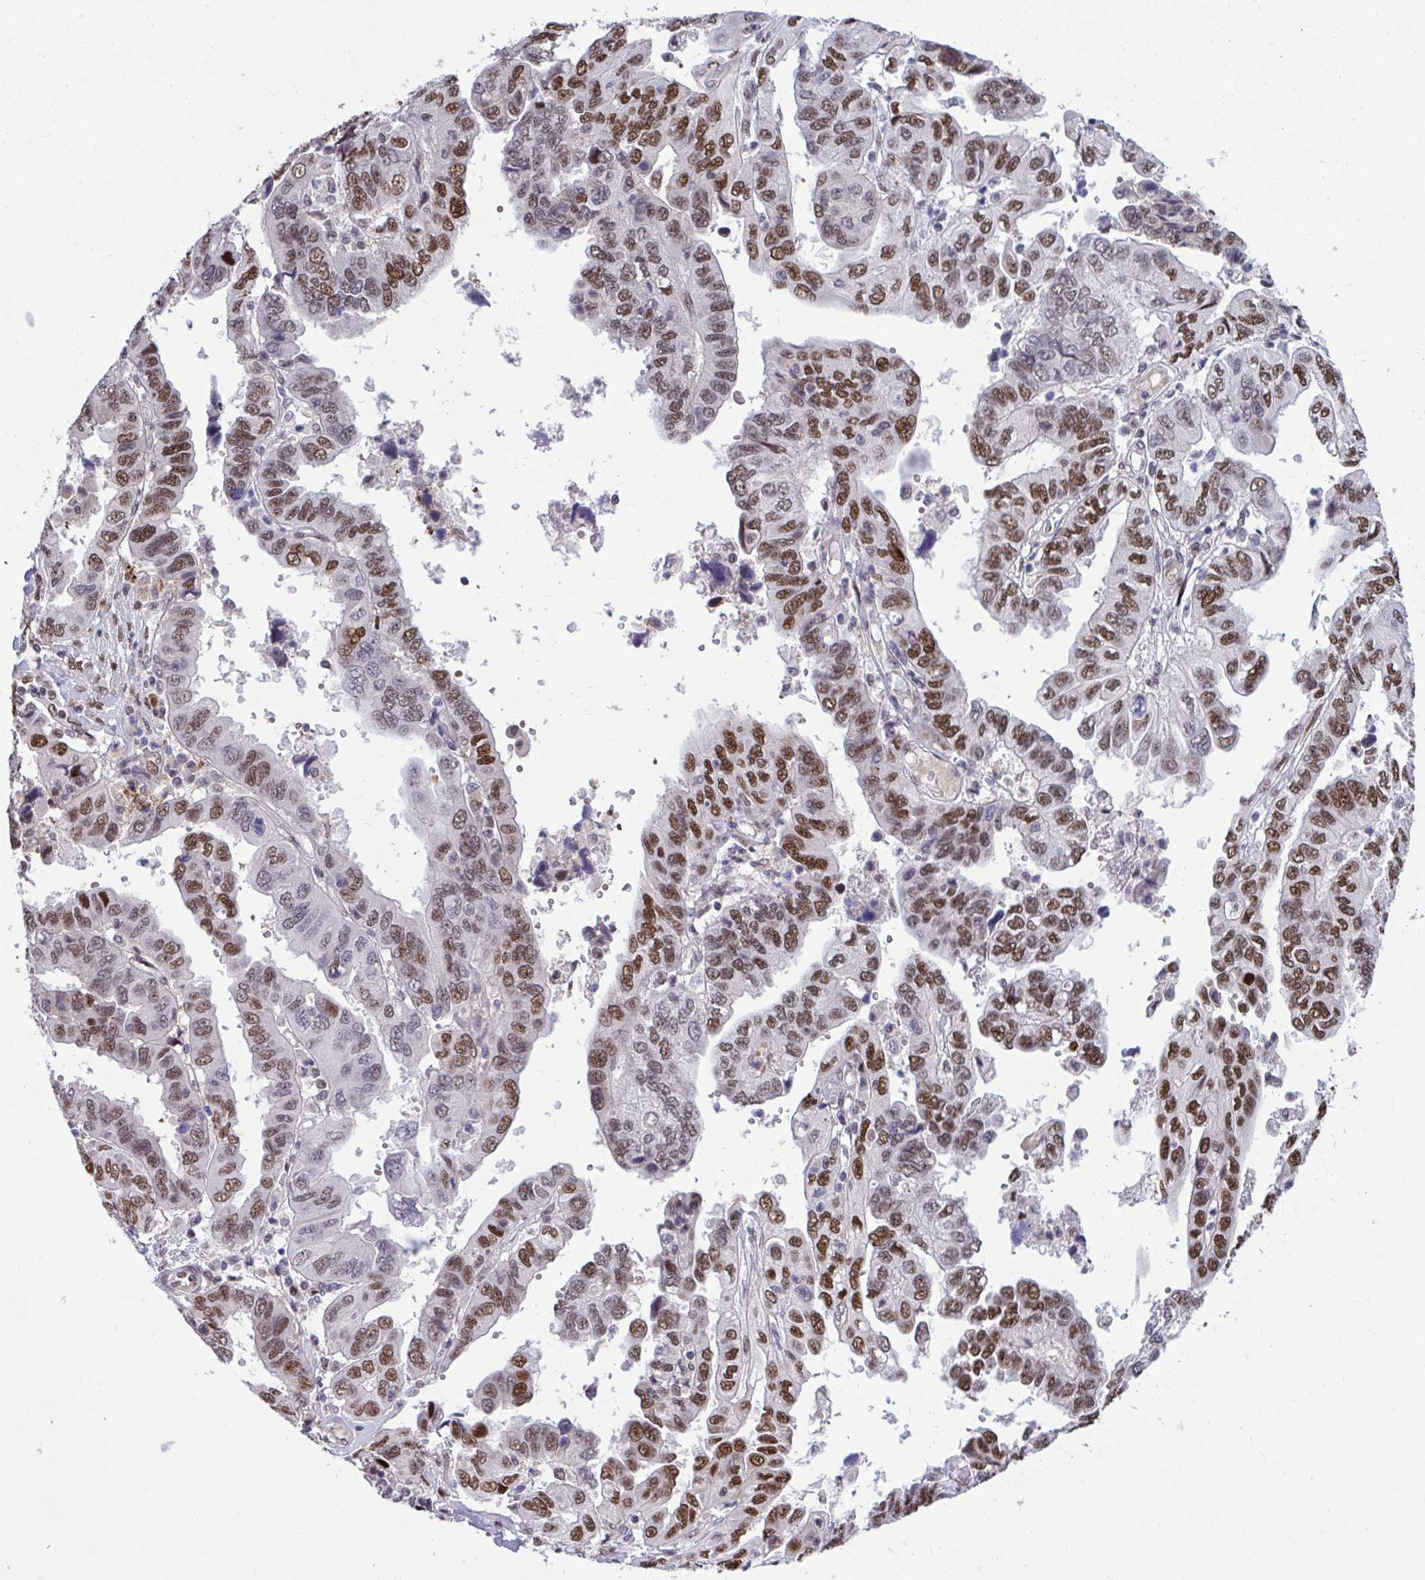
{"staining": {"intensity": "moderate", "quantity": ">75%", "location": "nuclear"}, "tissue": "ovarian cancer", "cell_type": "Tumor cells", "image_type": "cancer", "snomed": [{"axis": "morphology", "description": "Cystadenocarcinoma, serous, NOS"}, {"axis": "topography", "description": "Ovary"}], "caption": "Ovarian cancer stained for a protein (brown) reveals moderate nuclear positive staining in approximately >75% of tumor cells.", "gene": "SLC35C2", "patient": {"sex": "female", "age": 79}}